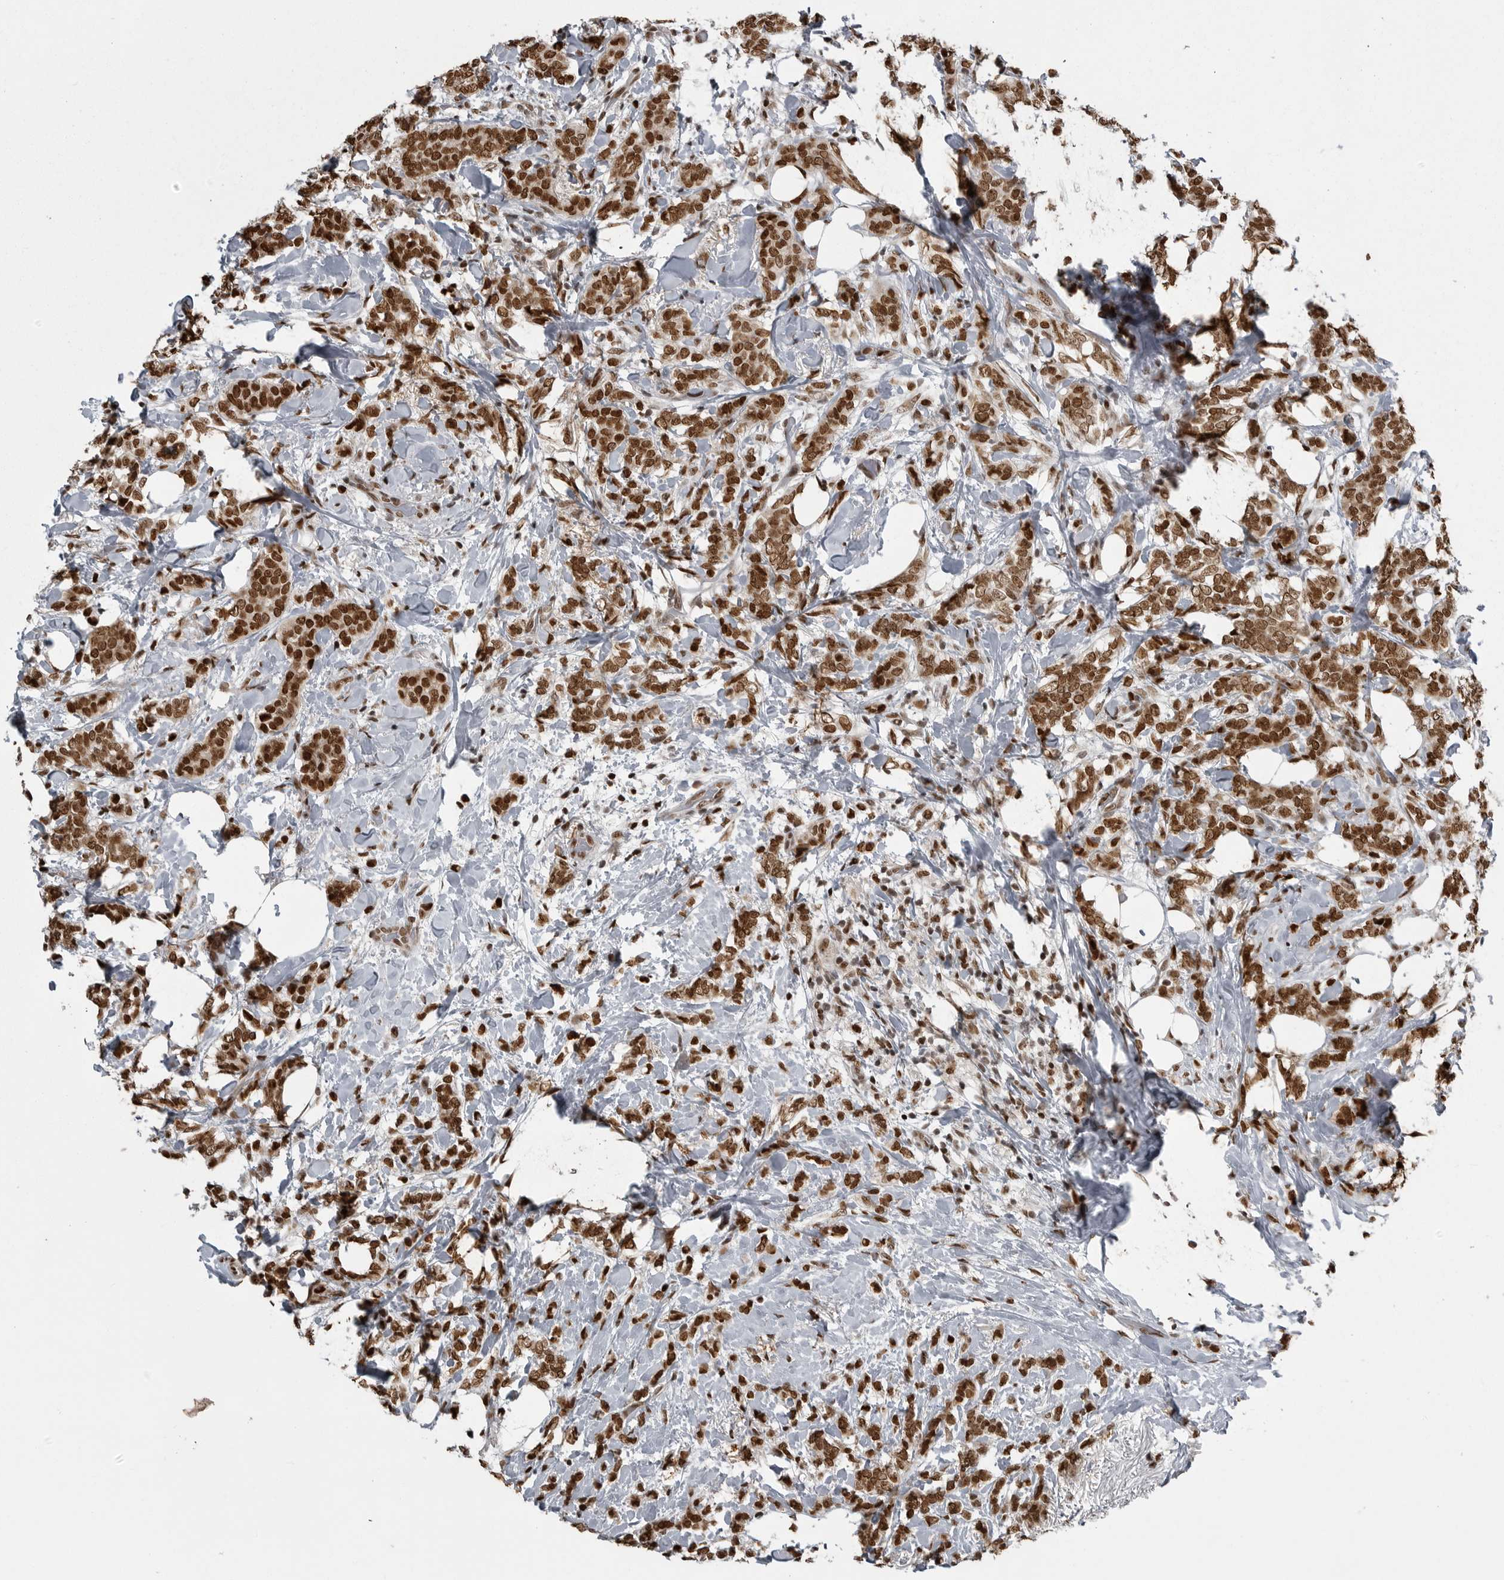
{"staining": {"intensity": "strong", "quantity": ">75%", "location": "nuclear"}, "tissue": "breast cancer", "cell_type": "Tumor cells", "image_type": "cancer", "snomed": [{"axis": "morphology", "description": "Lobular carcinoma"}, {"axis": "topography", "description": "Breast"}], "caption": "This histopathology image reveals IHC staining of human breast lobular carcinoma, with high strong nuclear expression in about >75% of tumor cells.", "gene": "YAF2", "patient": {"sex": "female", "age": 50}}